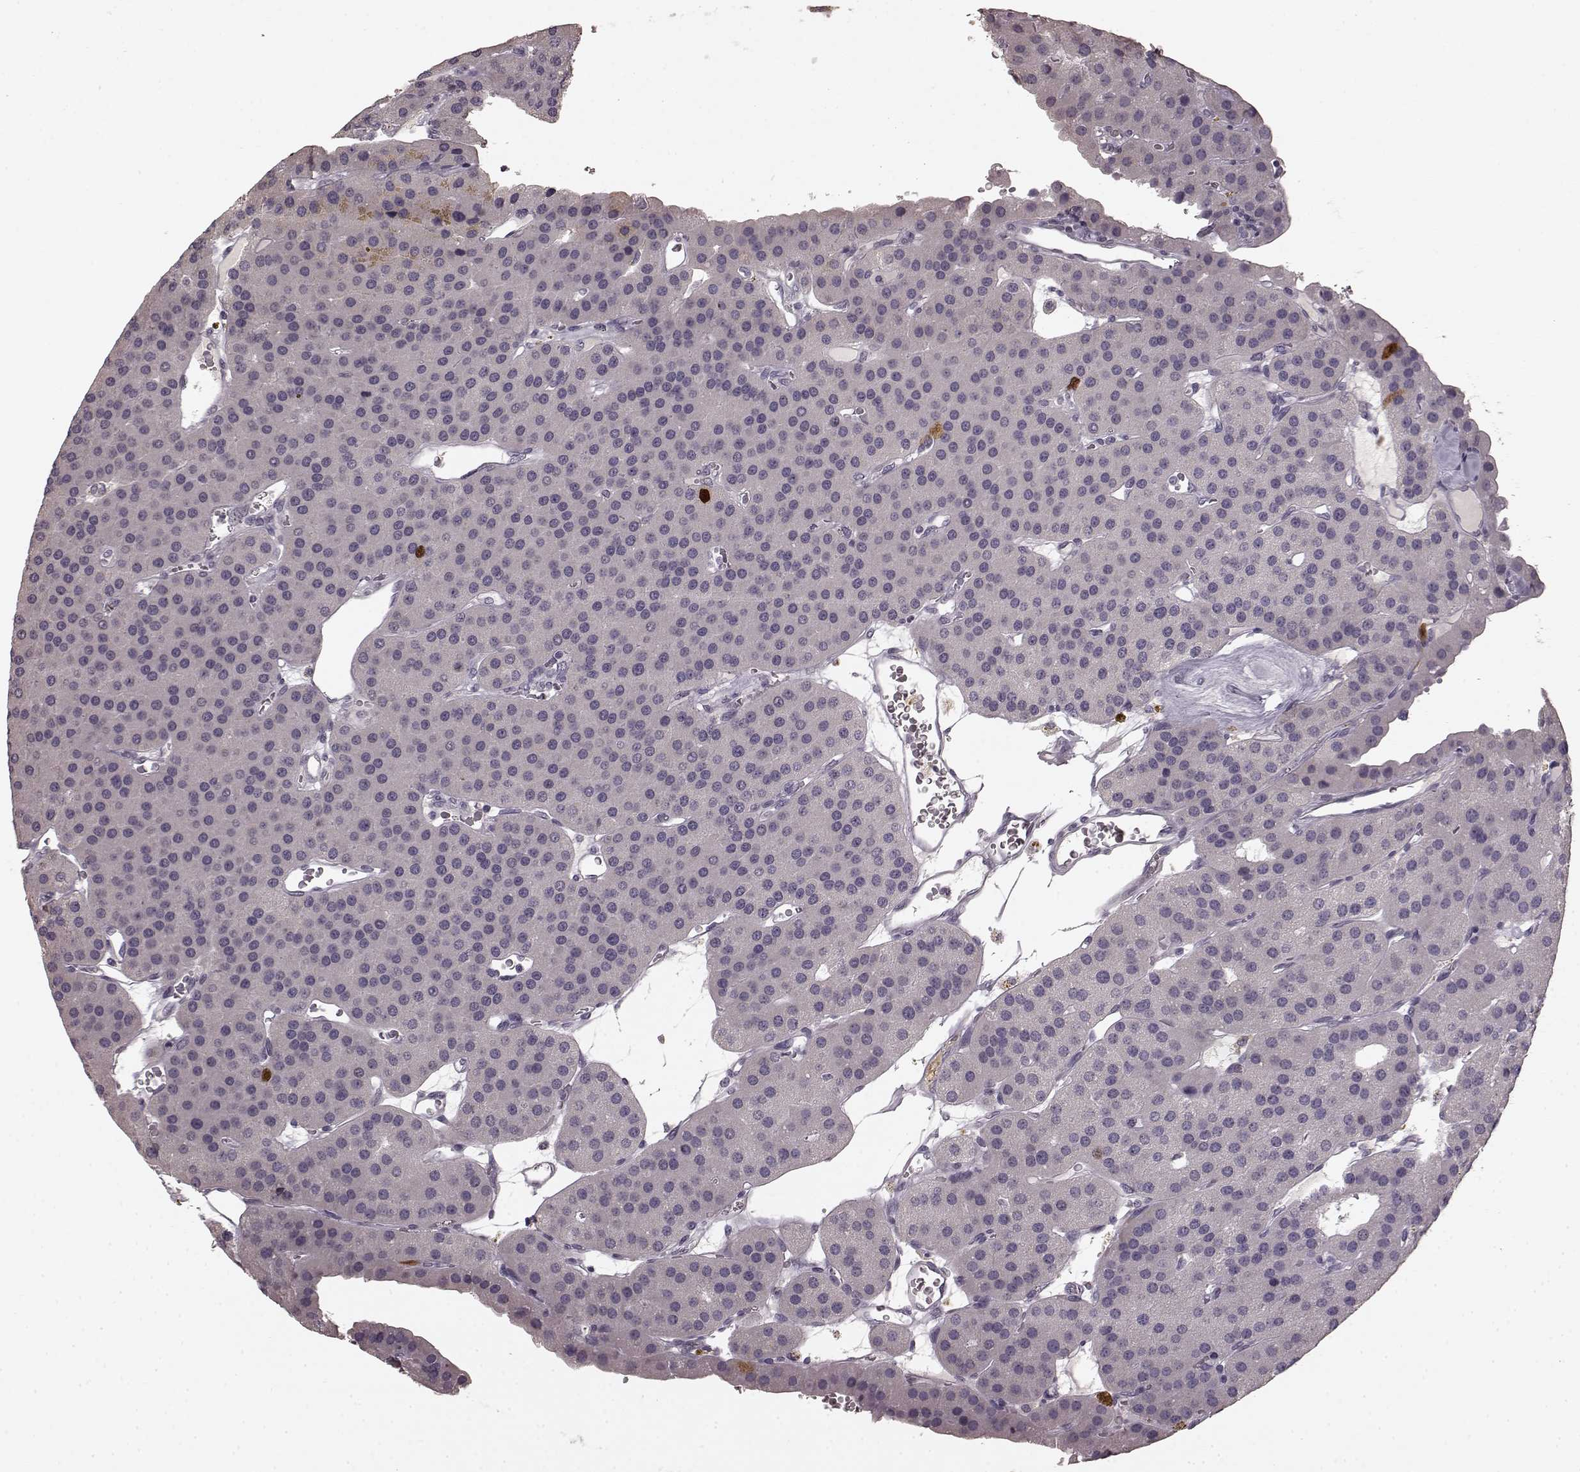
{"staining": {"intensity": "negative", "quantity": "none", "location": "none"}, "tissue": "parathyroid gland", "cell_type": "Glandular cells", "image_type": "normal", "snomed": [{"axis": "morphology", "description": "Normal tissue, NOS"}, {"axis": "morphology", "description": "Adenoma, NOS"}, {"axis": "topography", "description": "Parathyroid gland"}], "caption": "DAB immunohistochemical staining of unremarkable human parathyroid gland shows no significant staining in glandular cells. Brightfield microscopy of IHC stained with DAB (3,3'-diaminobenzidine) (brown) and hematoxylin (blue), captured at high magnification.", "gene": "CCNA2", "patient": {"sex": "female", "age": 86}}